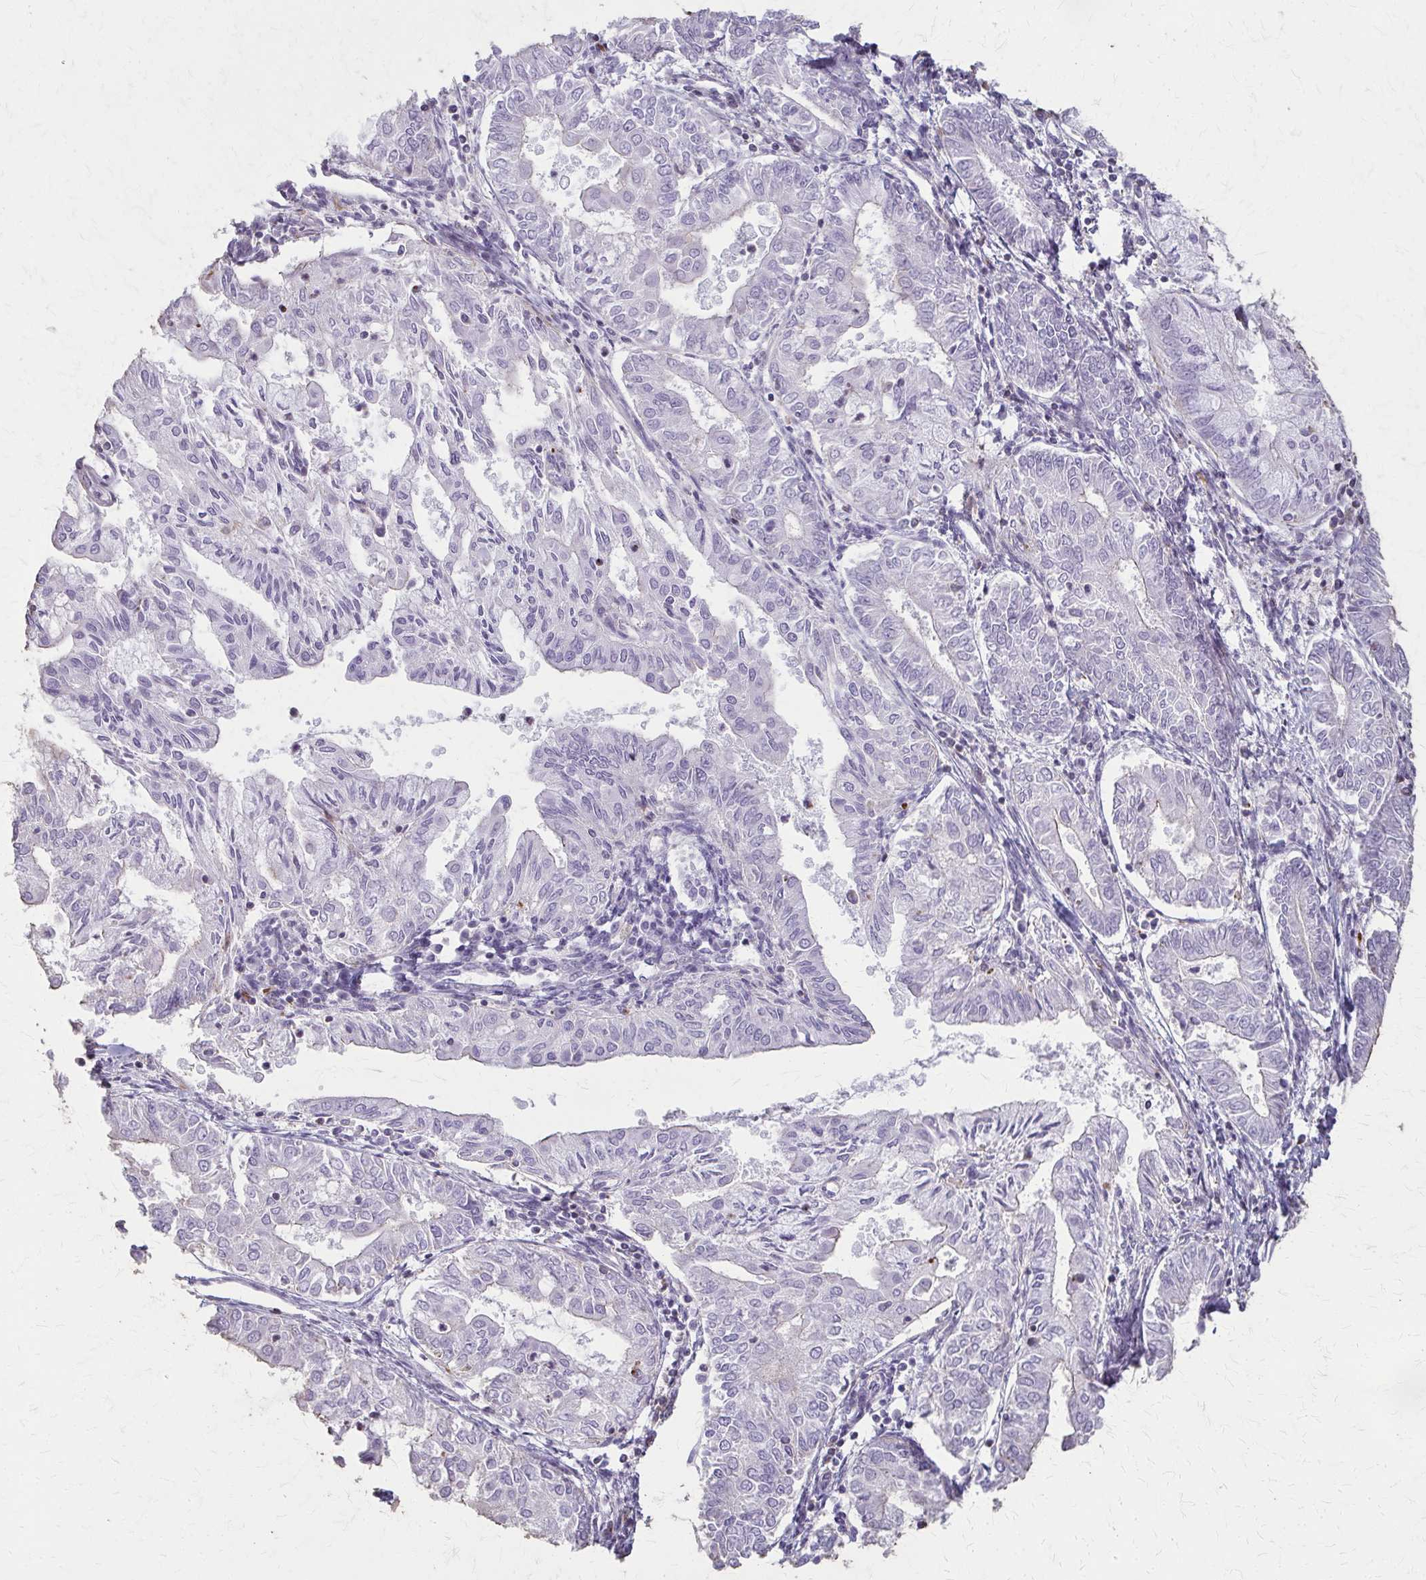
{"staining": {"intensity": "negative", "quantity": "none", "location": "none"}, "tissue": "endometrial cancer", "cell_type": "Tumor cells", "image_type": "cancer", "snomed": [{"axis": "morphology", "description": "Adenocarcinoma, NOS"}, {"axis": "topography", "description": "Endometrium"}], "caption": "This photomicrograph is of adenocarcinoma (endometrial) stained with immunohistochemistry to label a protein in brown with the nuclei are counter-stained blue. There is no staining in tumor cells.", "gene": "TENM4", "patient": {"sex": "female", "age": 68}}